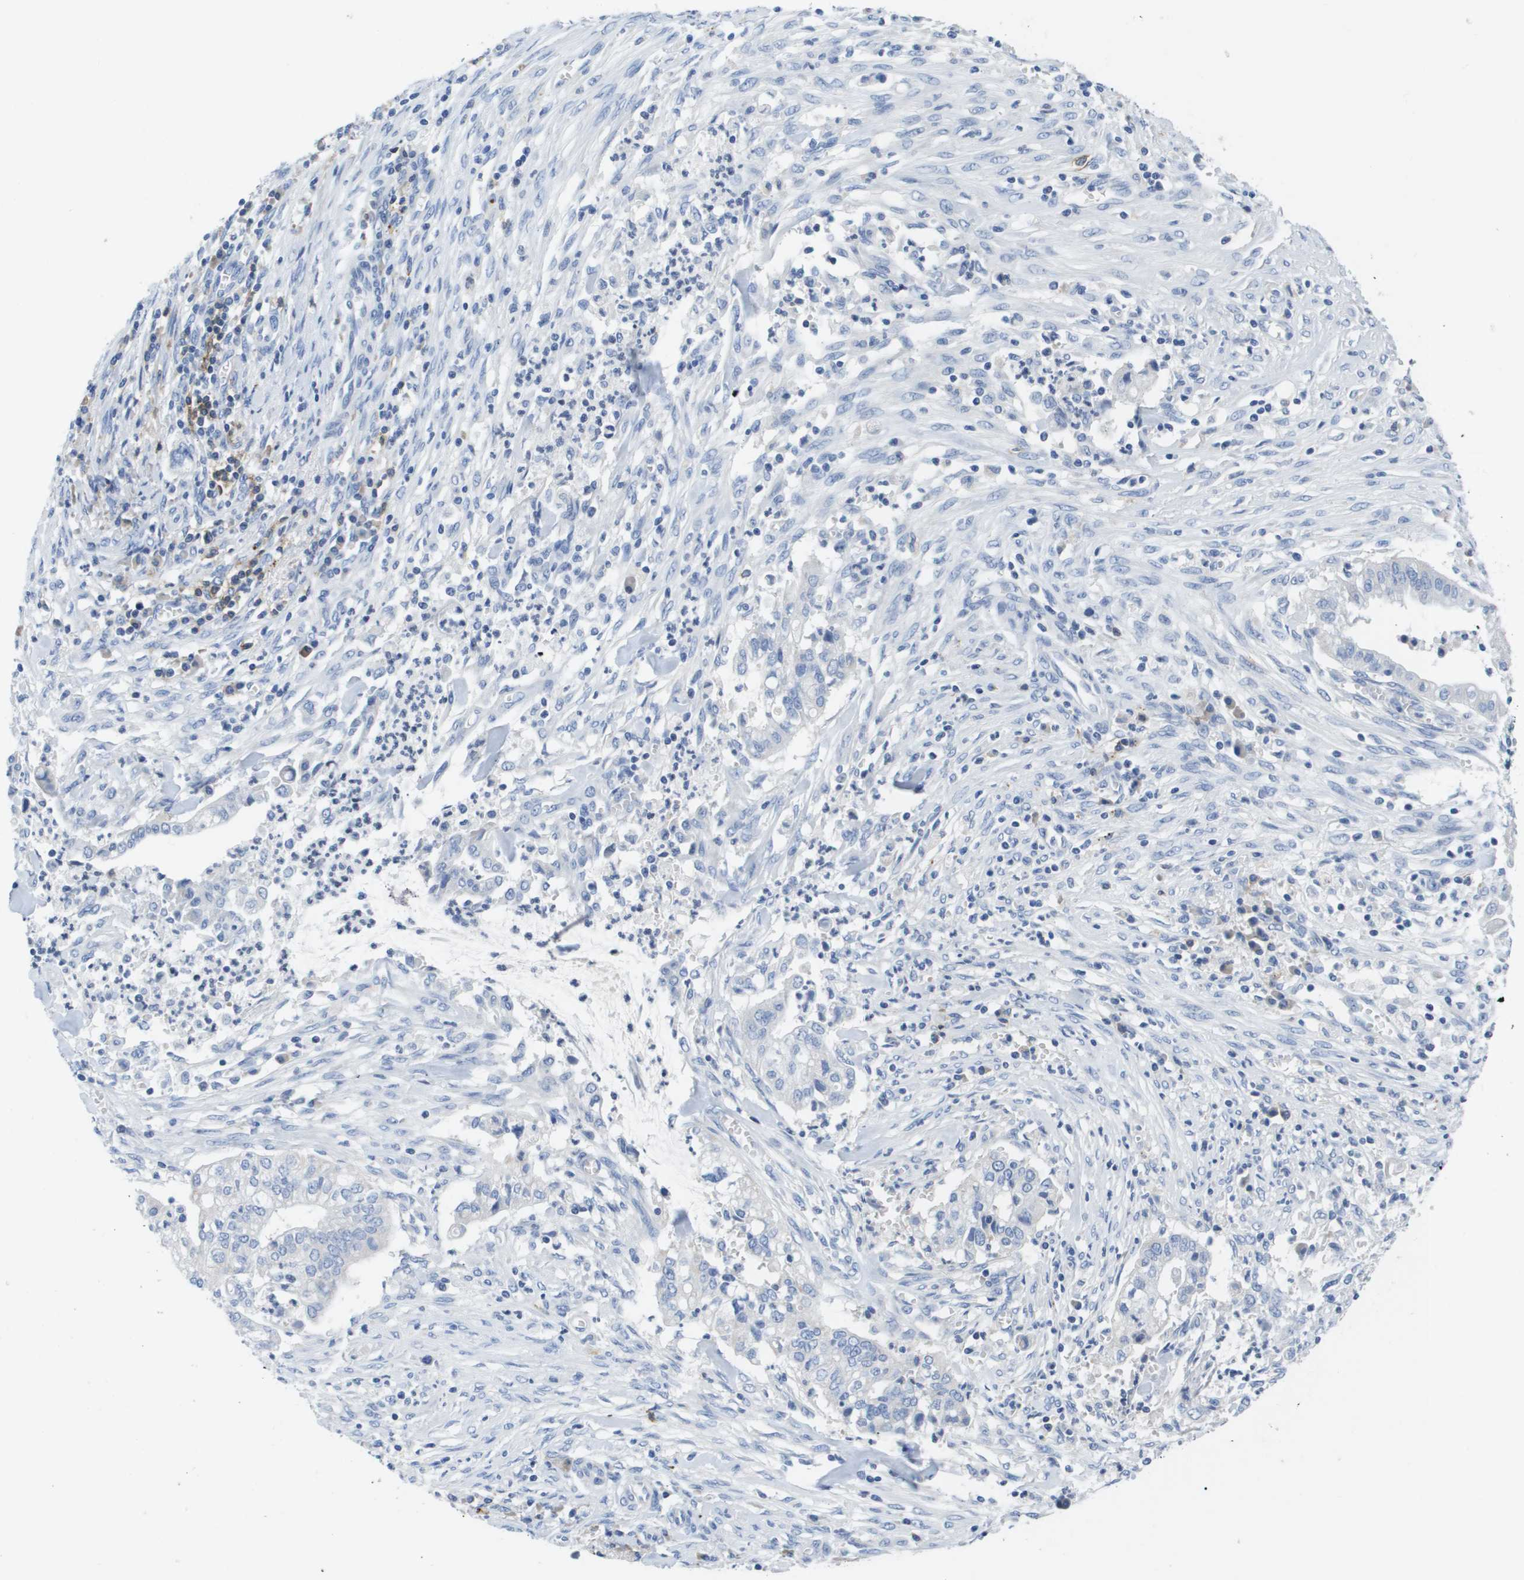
{"staining": {"intensity": "negative", "quantity": "none", "location": "none"}, "tissue": "cervical cancer", "cell_type": "Tumor cells", "image_type": "cancer", "snomed": [{"axis": "morphology", "description": "Adenocarcinoma, NOS"}, {"axis": "topography", "description": "Cervix"}], "caption": "Tumor cells show no significant positivity in cervical cancer.", "gene": "MS4A1", "patient": {"sex": "female", "age": 44}}